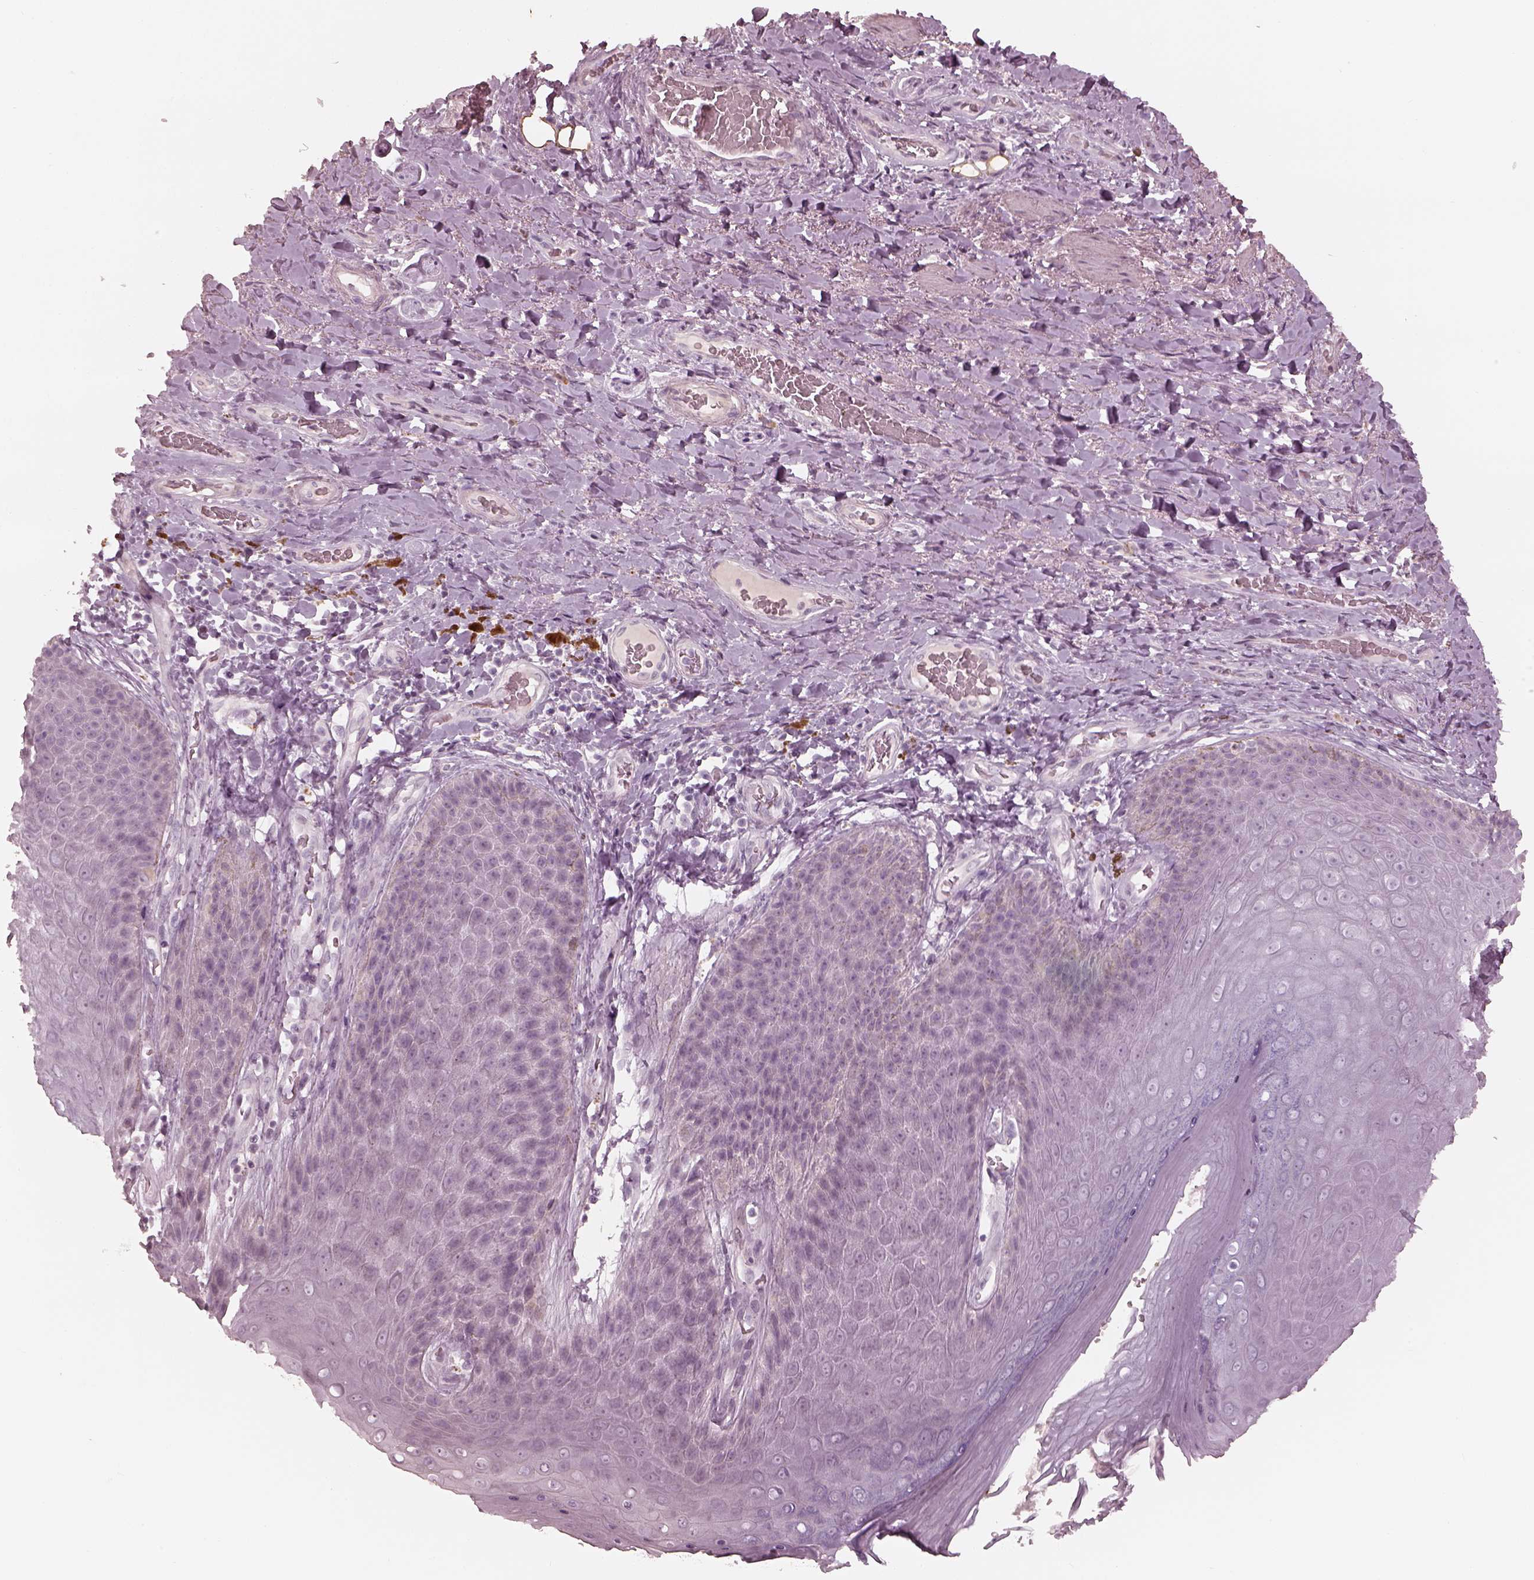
{"staining": {"intensity": "negative", "quantity": "none", "location": "none"}, "tissue": "skin", "cell_type": "Epidermal cells", "image_type": "normal", "snomed": [{"axis": "morphology", "description": "Normal tissue, NOS"}, {"axis": "topography", "description": "Skeletal muscle"}, {"axis": "topography", "description": "Anal"}, {"axis": "topography", "description": "Peripheral nerve tissue"}], "caption": "The IHC image has no significant expression in epidermal cells of skin.", "gene": "ADRB3", "patient": {"sex": "male", "age": 53}}